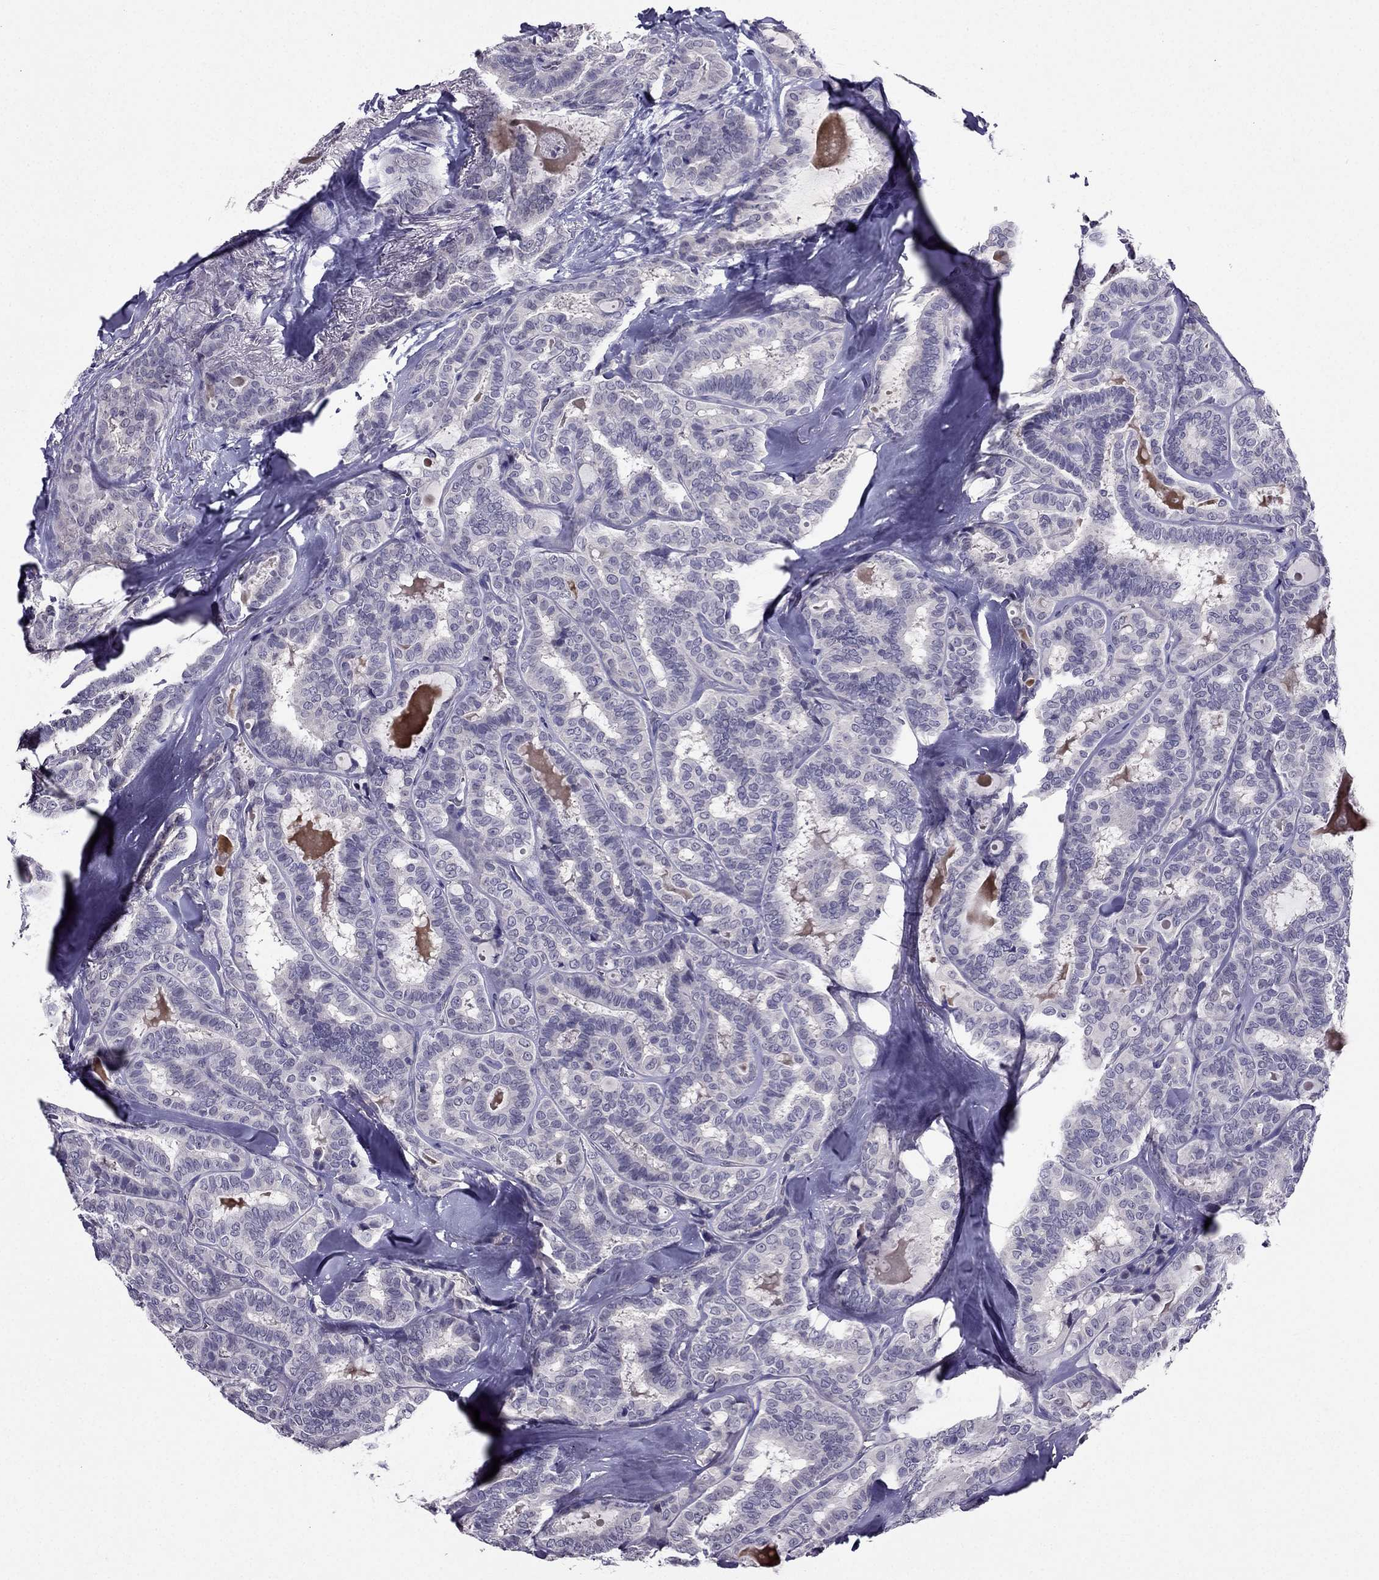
{"staining": {"intensity": "negative", "quantity": "none", "location": "none"}, "tissue": "thyroid cancer", "cell_type": "Tumor cells", "image_type": "cancer", "snomed": [{"axis": "morphology", "description": "Papillary adenocarcinoma, NOS"}, {"axis": "topography", "description": "Thyroid gland"}], "caption": "Immunohistochemistry histopathology image of thyroid cancer stained for a protein (brown), which shows no positivity in tumor cells.", "gene": "DUSP15", "patient": {"sex": "female", "age": 39}}